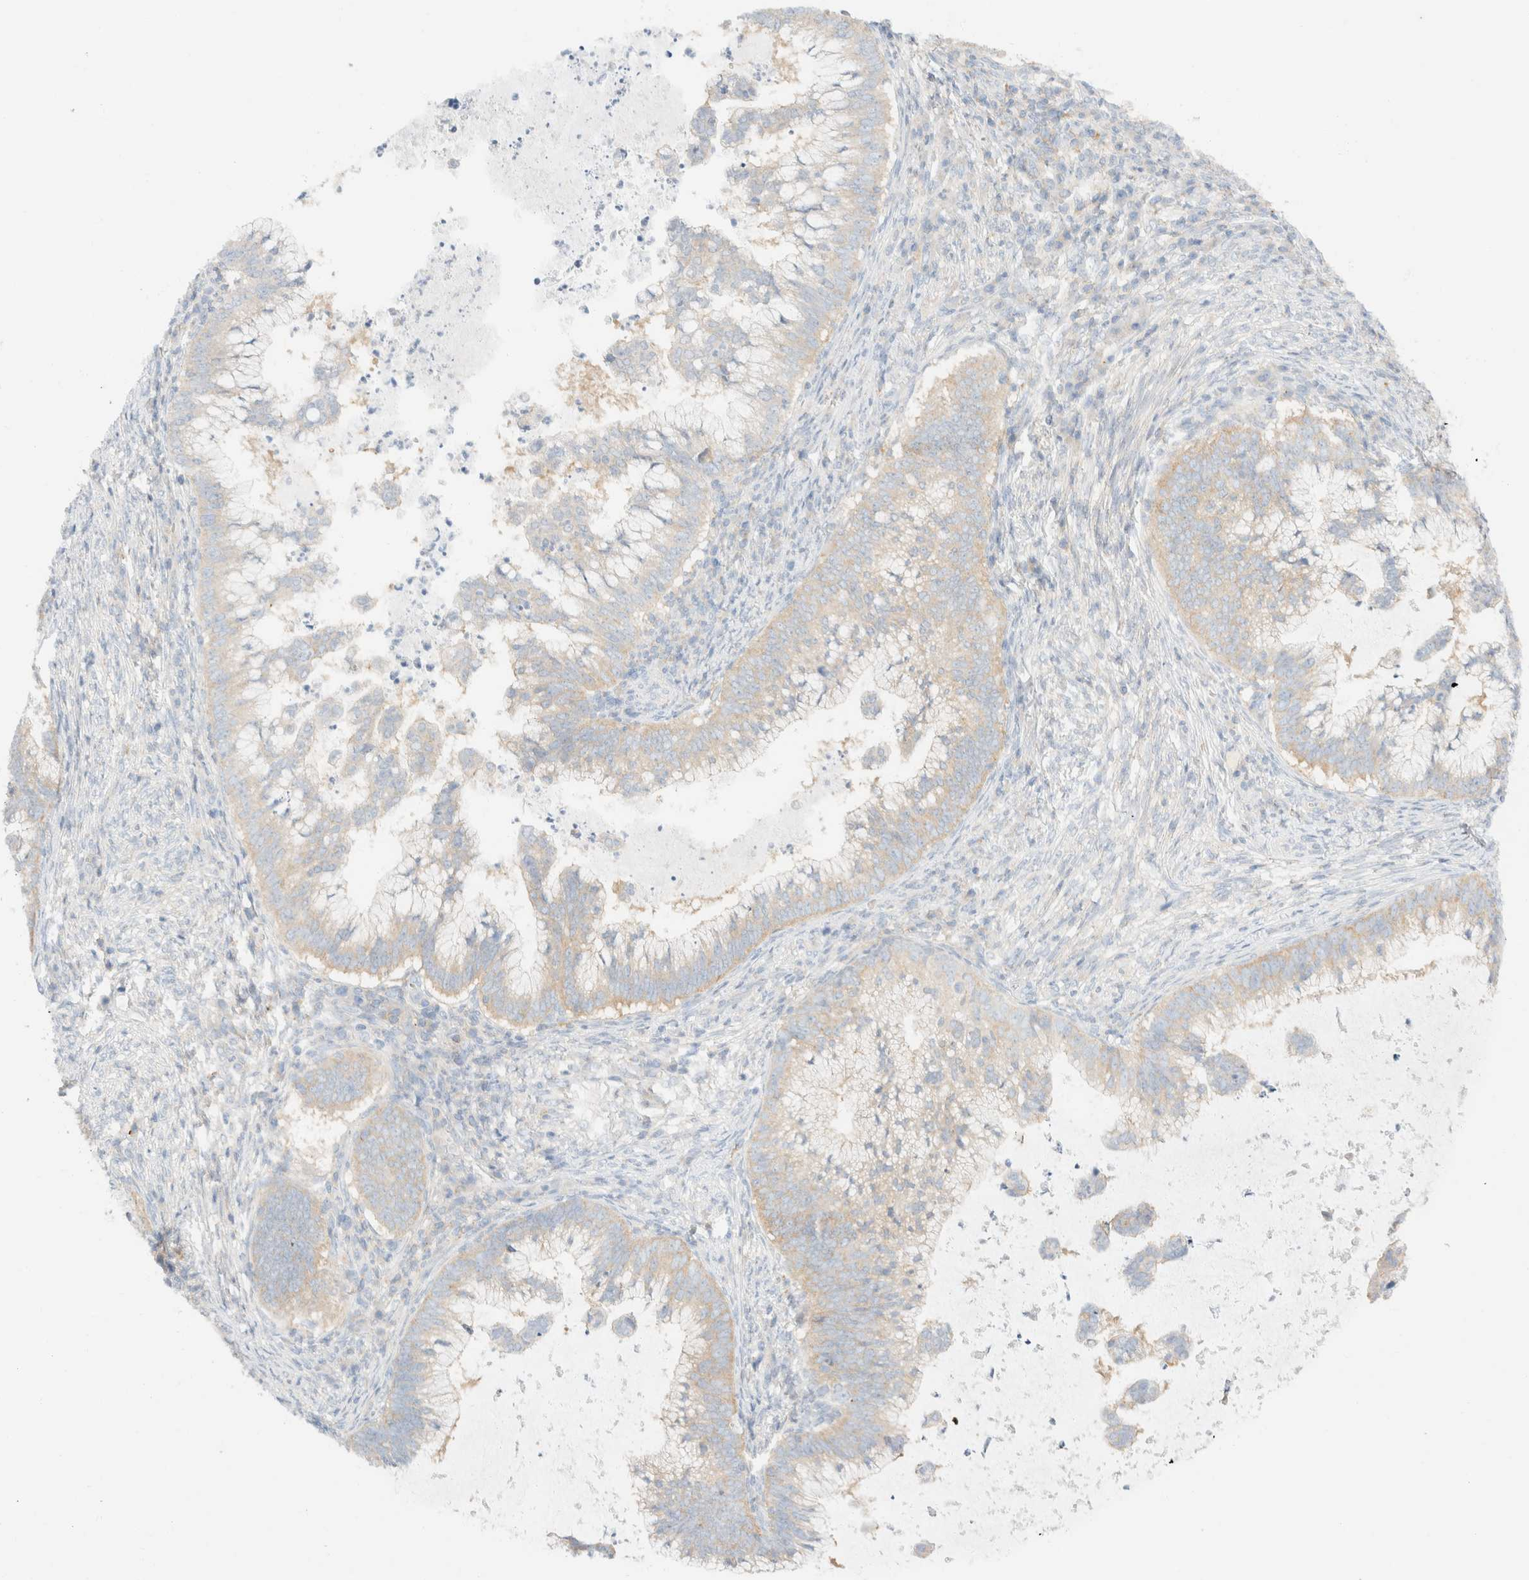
{"staining": {"intensity": "weak", "quantity": "<25%", "location": "cytoplasmic/membranous"}, "tissue": "cervical cancer", "cell_type": "Tumor cells", "image_type": "cancer", "snomed": [{"axis": "morphology", "description": "Adenocarcinoma, NOS"}, {"axis": "topography", "description": "Cervix"}], "caption": "Immunohistochemical staining of human cervical cancer (adenocarcinoma) demonstrates no significant positivity in tumor cells. (Brightfield microscopy of DAB IHC at high magnification).", "gene": "SH3GLB2", "patient": {"sex": "female", "age": 36}}